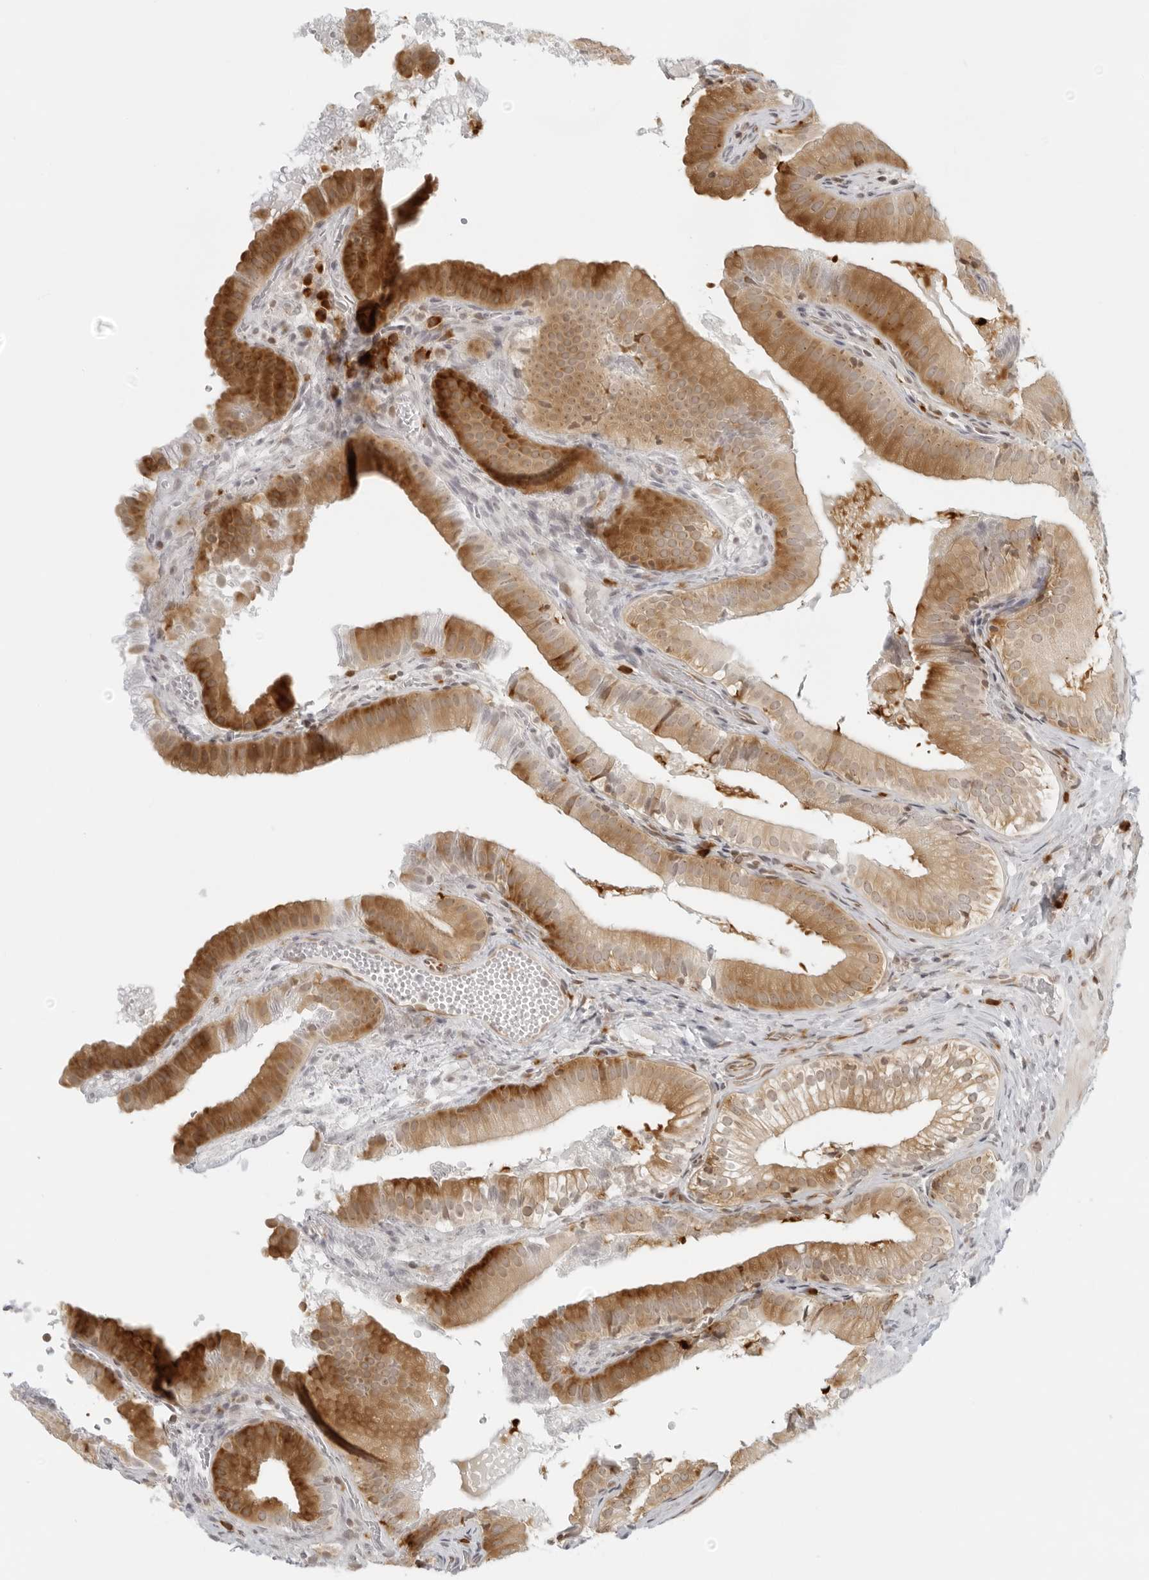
{"staining": {"intensity": "moderate", "quantity": ">75%", "location": "cytoplasmic/membranous"}, "tissue": "gallbladder", "cell_type": "Glandular cells", "image_type": "normal", "snomed": [{"axis": "morphology", "description": "Normal tissue, NOS"}, {"axis": "topography", "description": "Gallbladder"}], "caption": "This is a photomicrograph of immunohistochemistry staining of normal gallbladder, which shows moderate expression in the cytoplasmic/membranous of glandular cells.", "gene": "EIF4G1", "patient": {"sex": "female", "age": 30}}